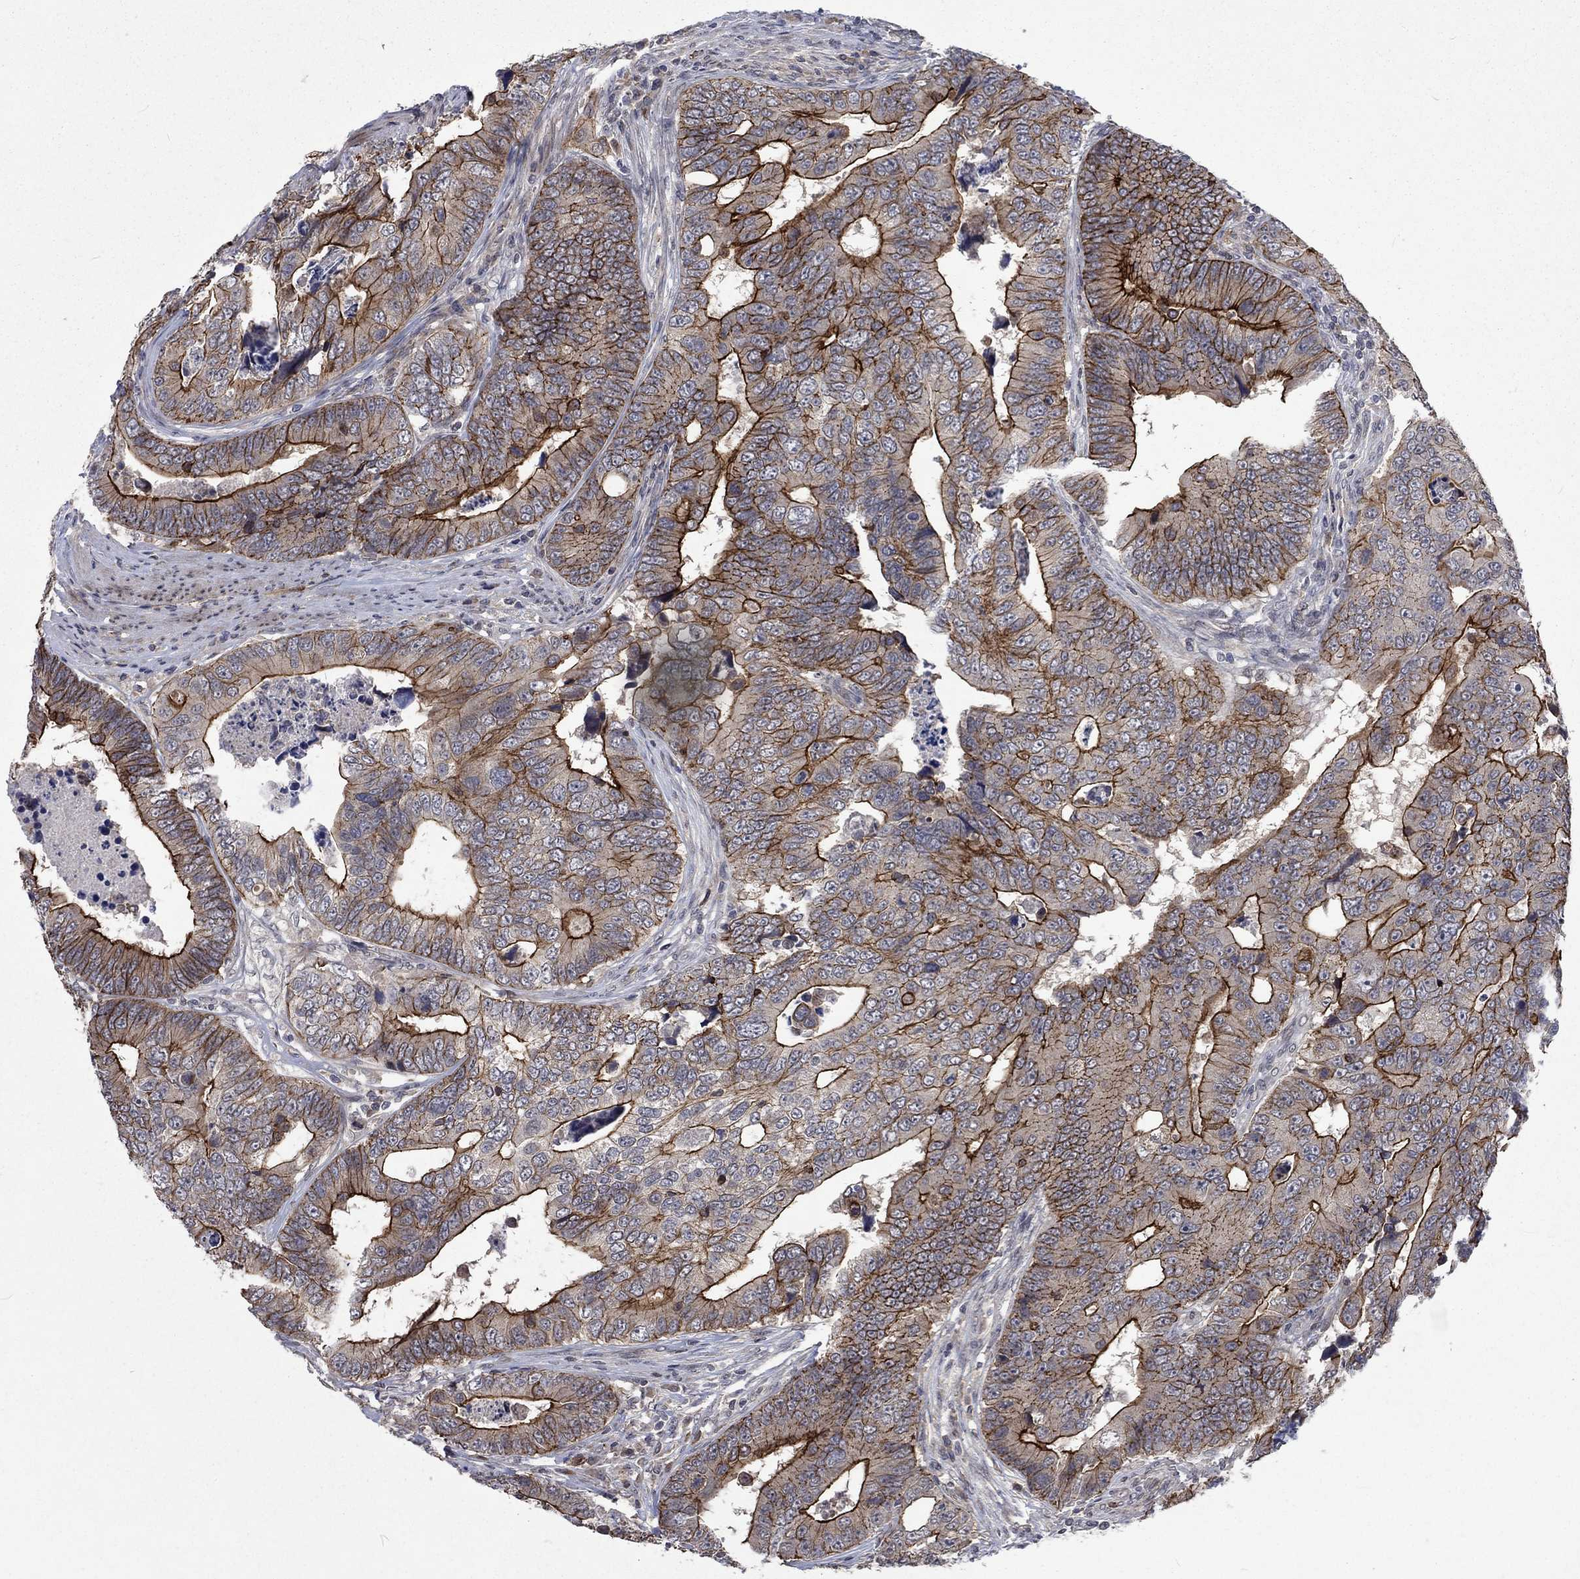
{"staining": {"intensity": "strong", "quantity": ">75%", "location": "cytoplasmic/membranous"}, "tissue": "colorectal cancer", "cell_type": "Tumor cells", "image_type": "cancer", "snomed": [{"axis": "morphology", "description": "Adenocarcinoma, NOS"}, {"axis": "topography", "description": "Colon"}], "caption": "IHC staining of adenocarcinoma (colorectal), which shows high levels of strong cytoplasmic/membranous expression in about >75% of tumor cells indicating strong cytoplasmic/membranous protein expression. The staining was performed using DAB (3,3'-diaminobenzidine) (brown) for protein detection and nuclei were counterstained in hematoxylin (blue).", "gene": "PPP1R9A", "patient": {"sex": "female", "age": 72}}